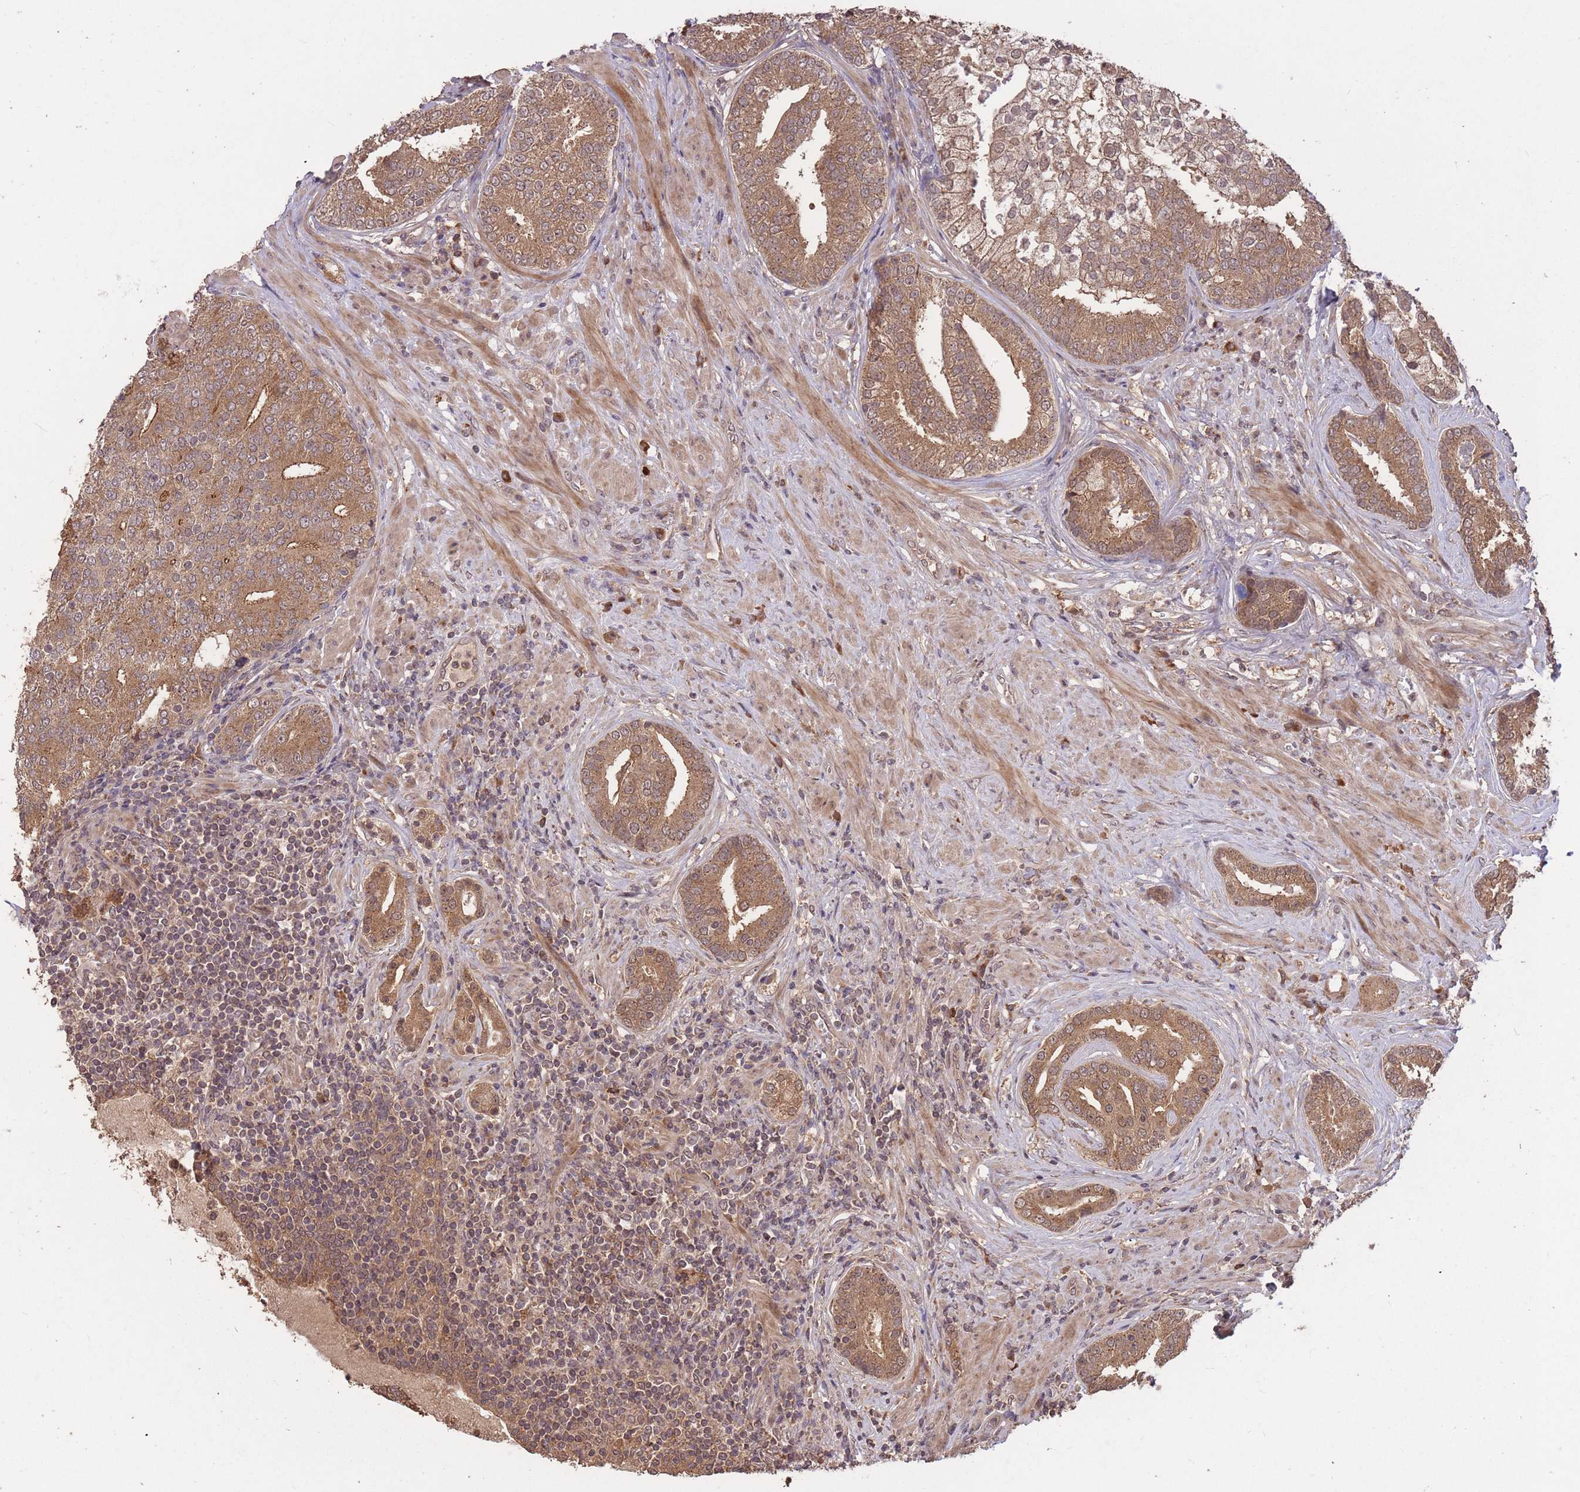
{"staining": {"intensity": "moderate", "quantity": ">75%", "location": "cytoplasmic/membranous,nuclear"}, "tissue": "prostate cancer", "cell_type": "Tumor cells", "image_type": "cancer", "snomed": [{"axis": "morphology", "description": "Adenocarcinoma, High grade"}, {"axis": "topography", "description": "Prostate"}], "caption": "Tumor cells display medium levels of moderate cytoplasmic/membranous and nuclear expression in about >75% of cells in prostate high-grade adenocarcinoma.", "gene": "ERBB3", "patient": {"sex": "male", "age": 55}}